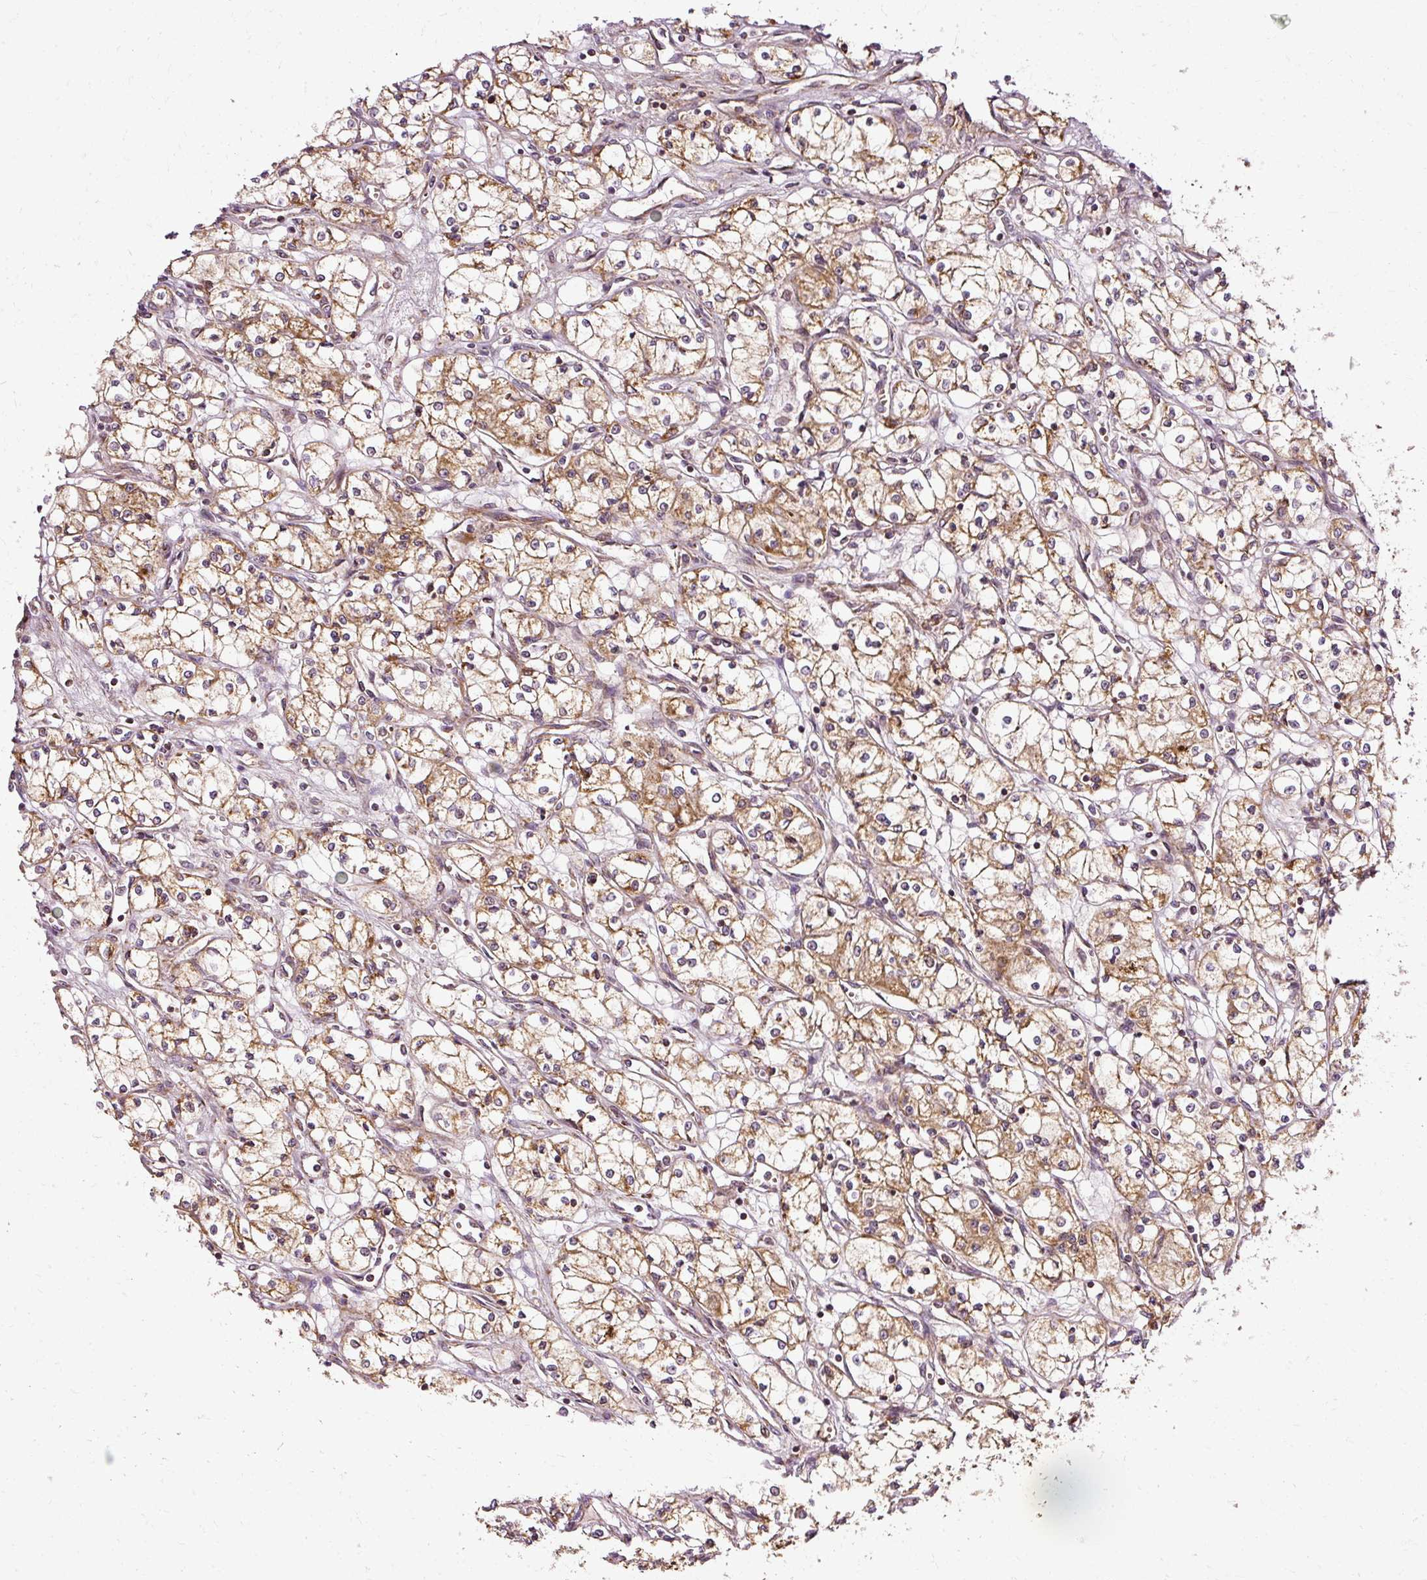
{"staining": {"intensity": "moderate", "quantity": ">75%", "location": "cytoplasmic/membranous"}, "tissue": "renal cancer", "cell_type": "Tumor cells", "image_type": "cancer", "snomed": [{"axis": "morphology", "description": "Normal tissue, NOS"}, {"axis": "morphology", "description": "Adenocarcinoma, NOS"}, {"axis": "topography", "description": "Kidney"}], "caption": "Brown immunohistochemical staining in human renal cancer demonstrates moderate cytoplasmic/membranous positivity in about >75% of tumor cells.", "gene": "ISCU", "patient": {"sex": "male", "age": 59}}